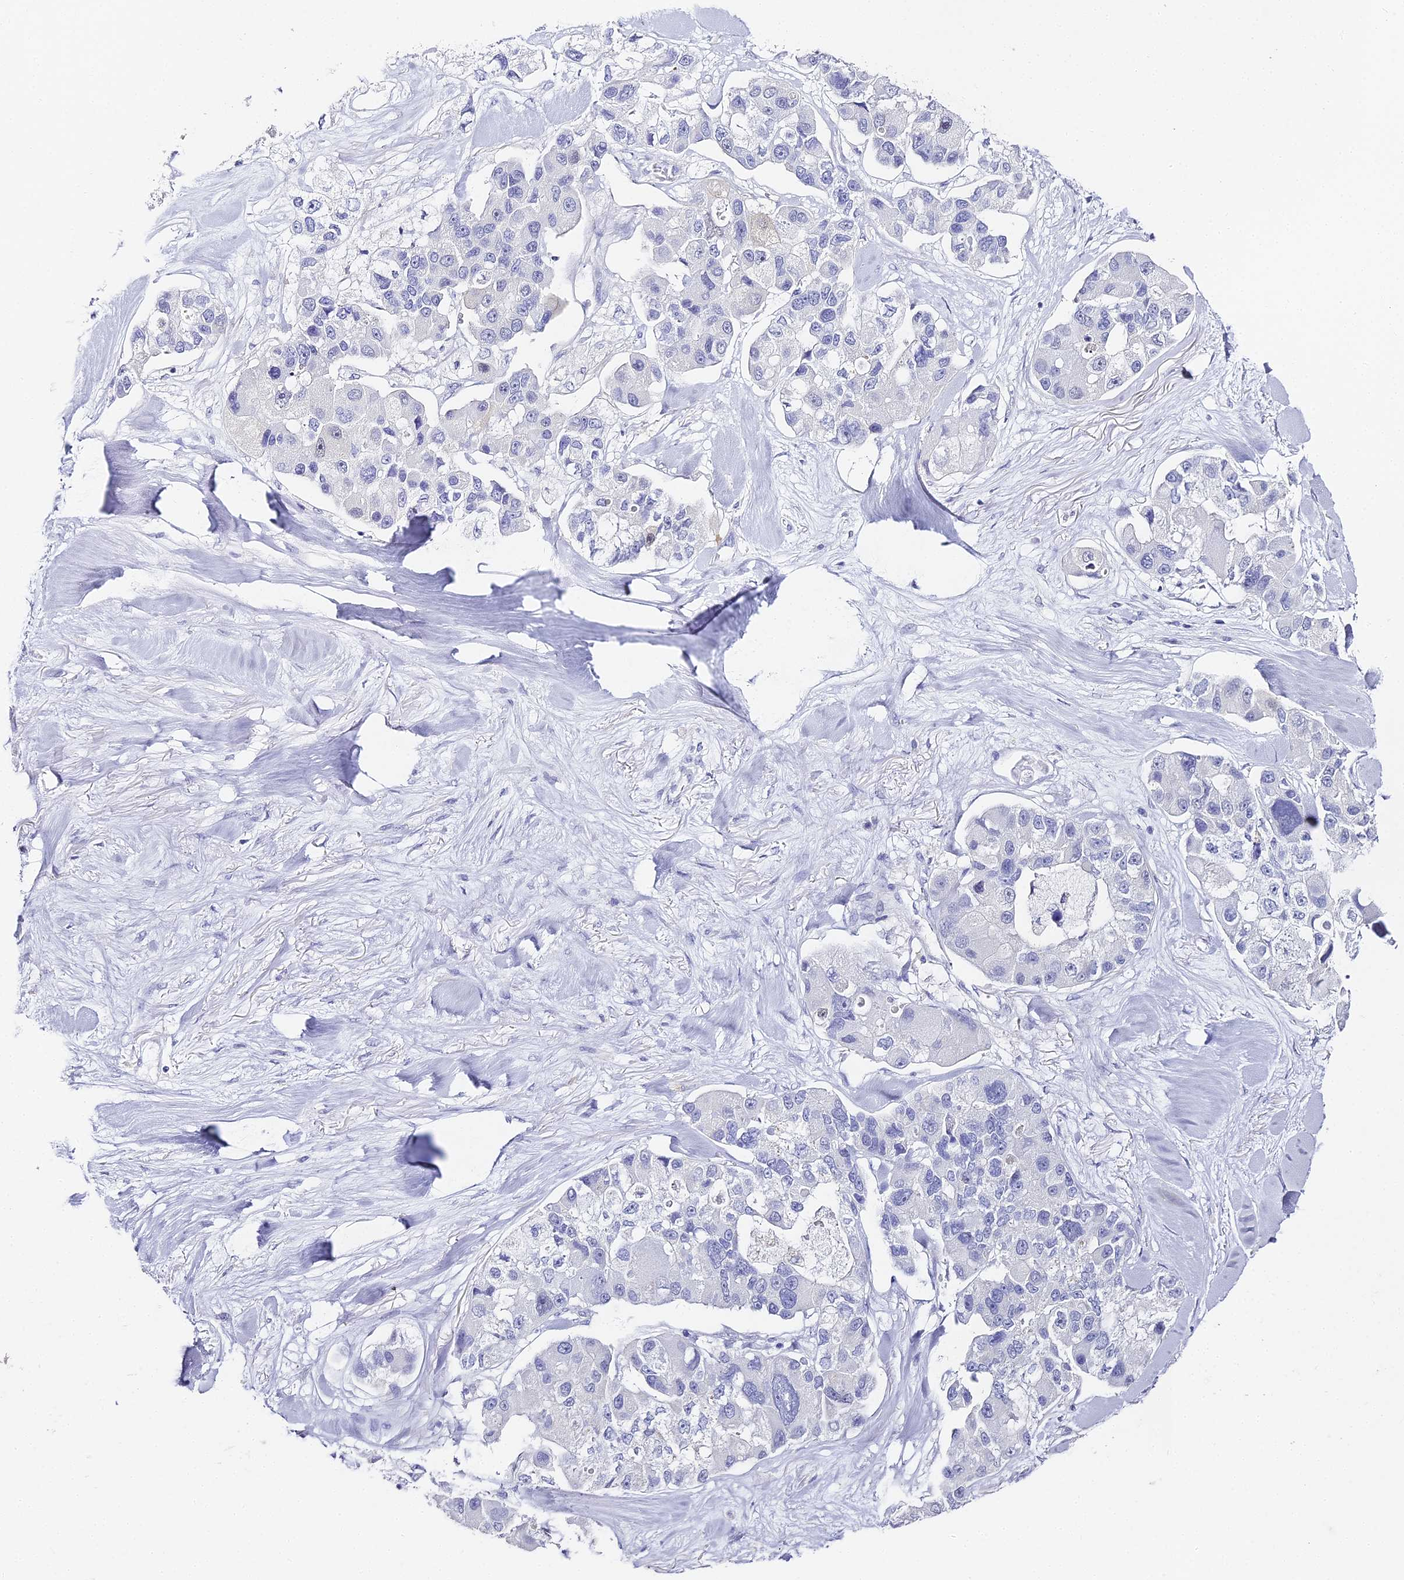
{"staining": {"intensity": "negative", "quantity": "none", "location": "none"}, "tissue": "lung cancer", "cell_type": "Tumor cells", "image_type": "cancer", "snomed": [{"axis": "morphology", "description": "Adenocarcinoma, NOS"}, {"axis": "topography", "description": "Lung"}], "caption": "The micrograph demonstrates no significant positivity in tumor cells of lung cancer.", "gene": "ABHD14A-ACY1", "patient": {"sex": "female", "age": 54}}